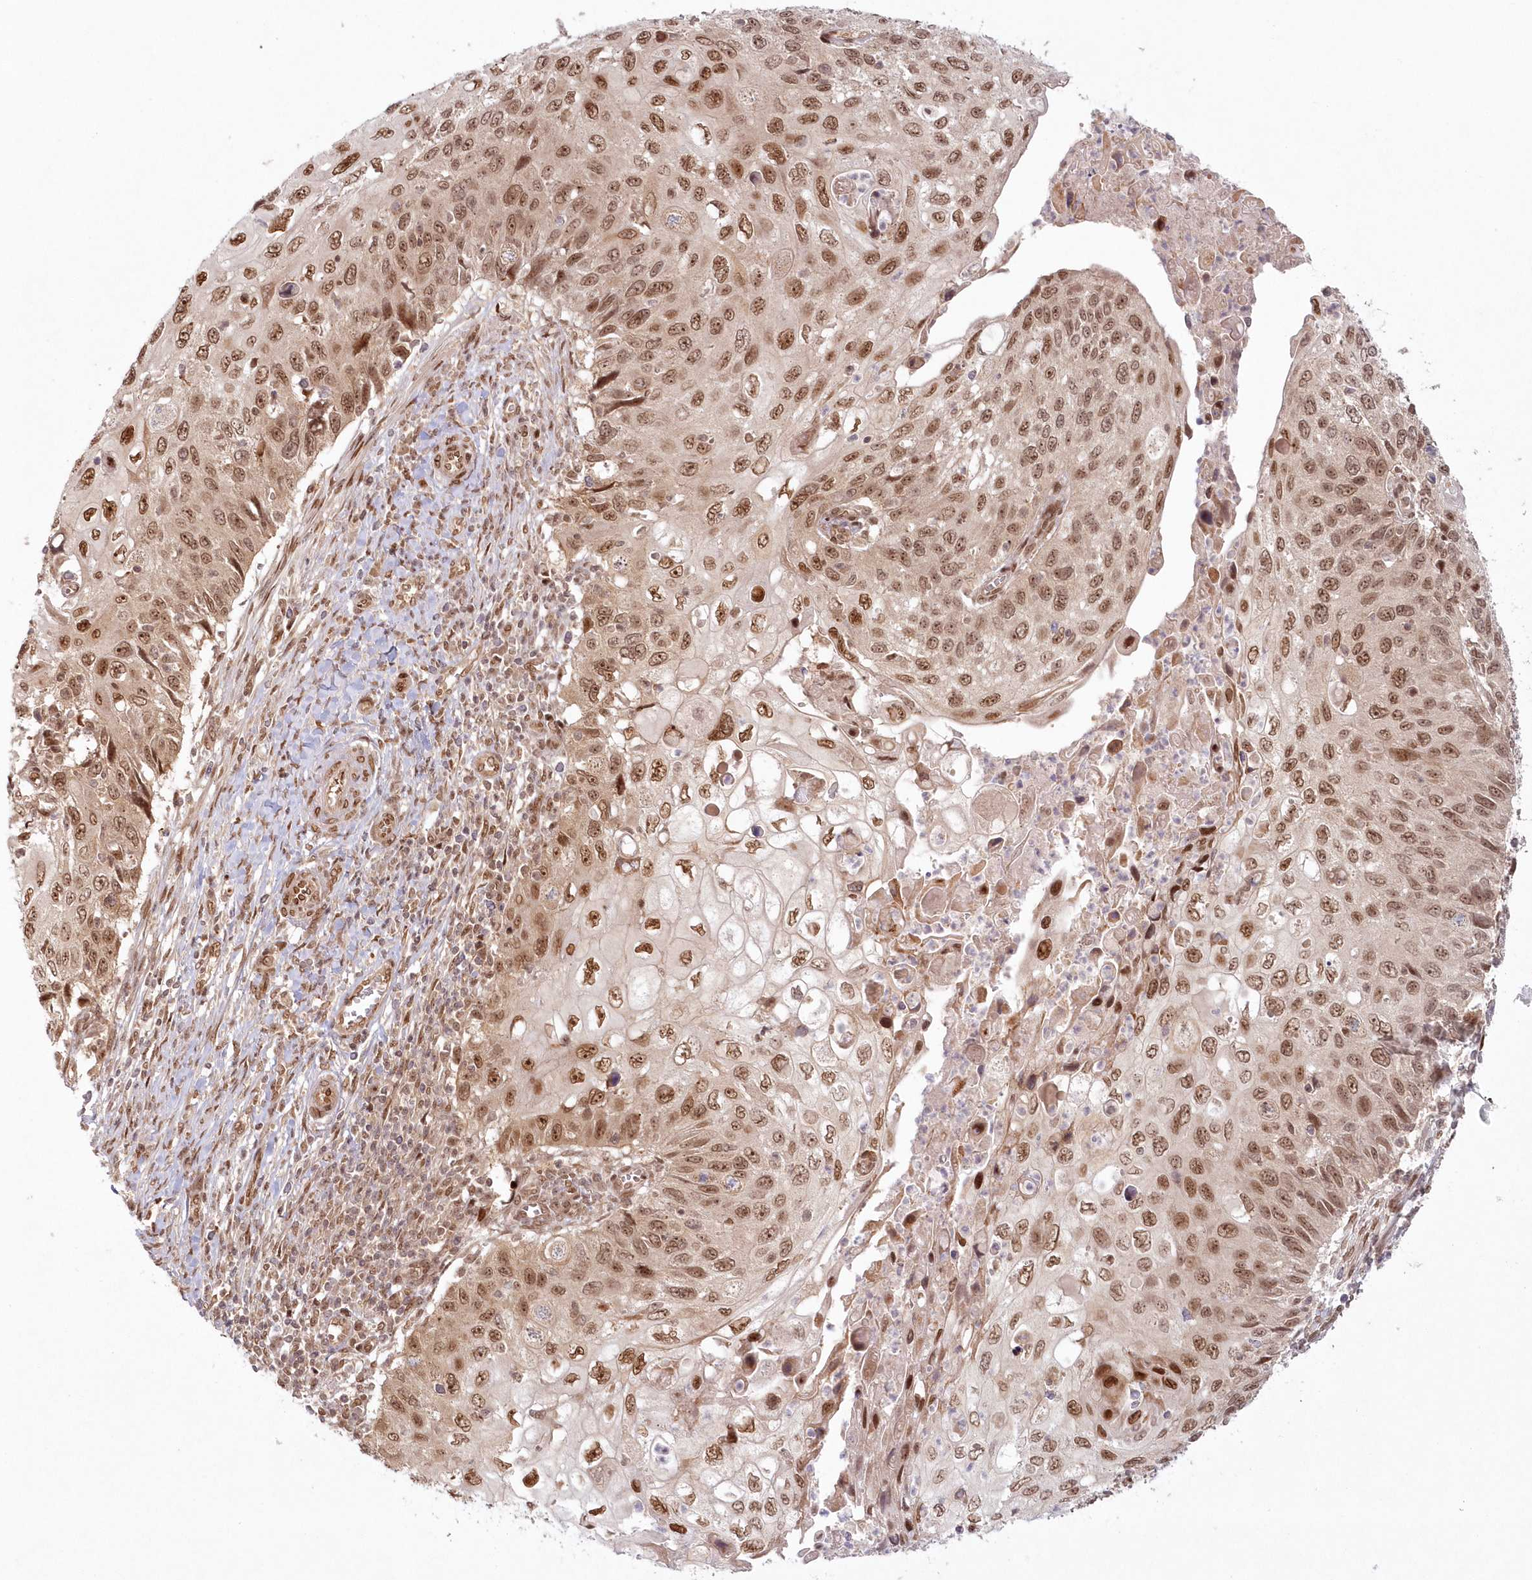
{"staining": {"intensity": "moderate", "quantity": ">75%", "location": "nuclear"}, "tissue": "cervical cancer", "cell_type": "Tumor cells", "image_type": "cancer", "snomed": [{"axis": "morphology", "description": "Squamous cell carcinoma, NOS"}, {"axis": "topography", "description": "Cervix"}], "caption": "A medium amount of moderate nuclear expression is identified in approximately >75% of tumor cells in cervical cancer (squamous cell carcinoma) tissue.", "gene": "TOGARAM2", "patient": {"sex": "female", "age": 70}}